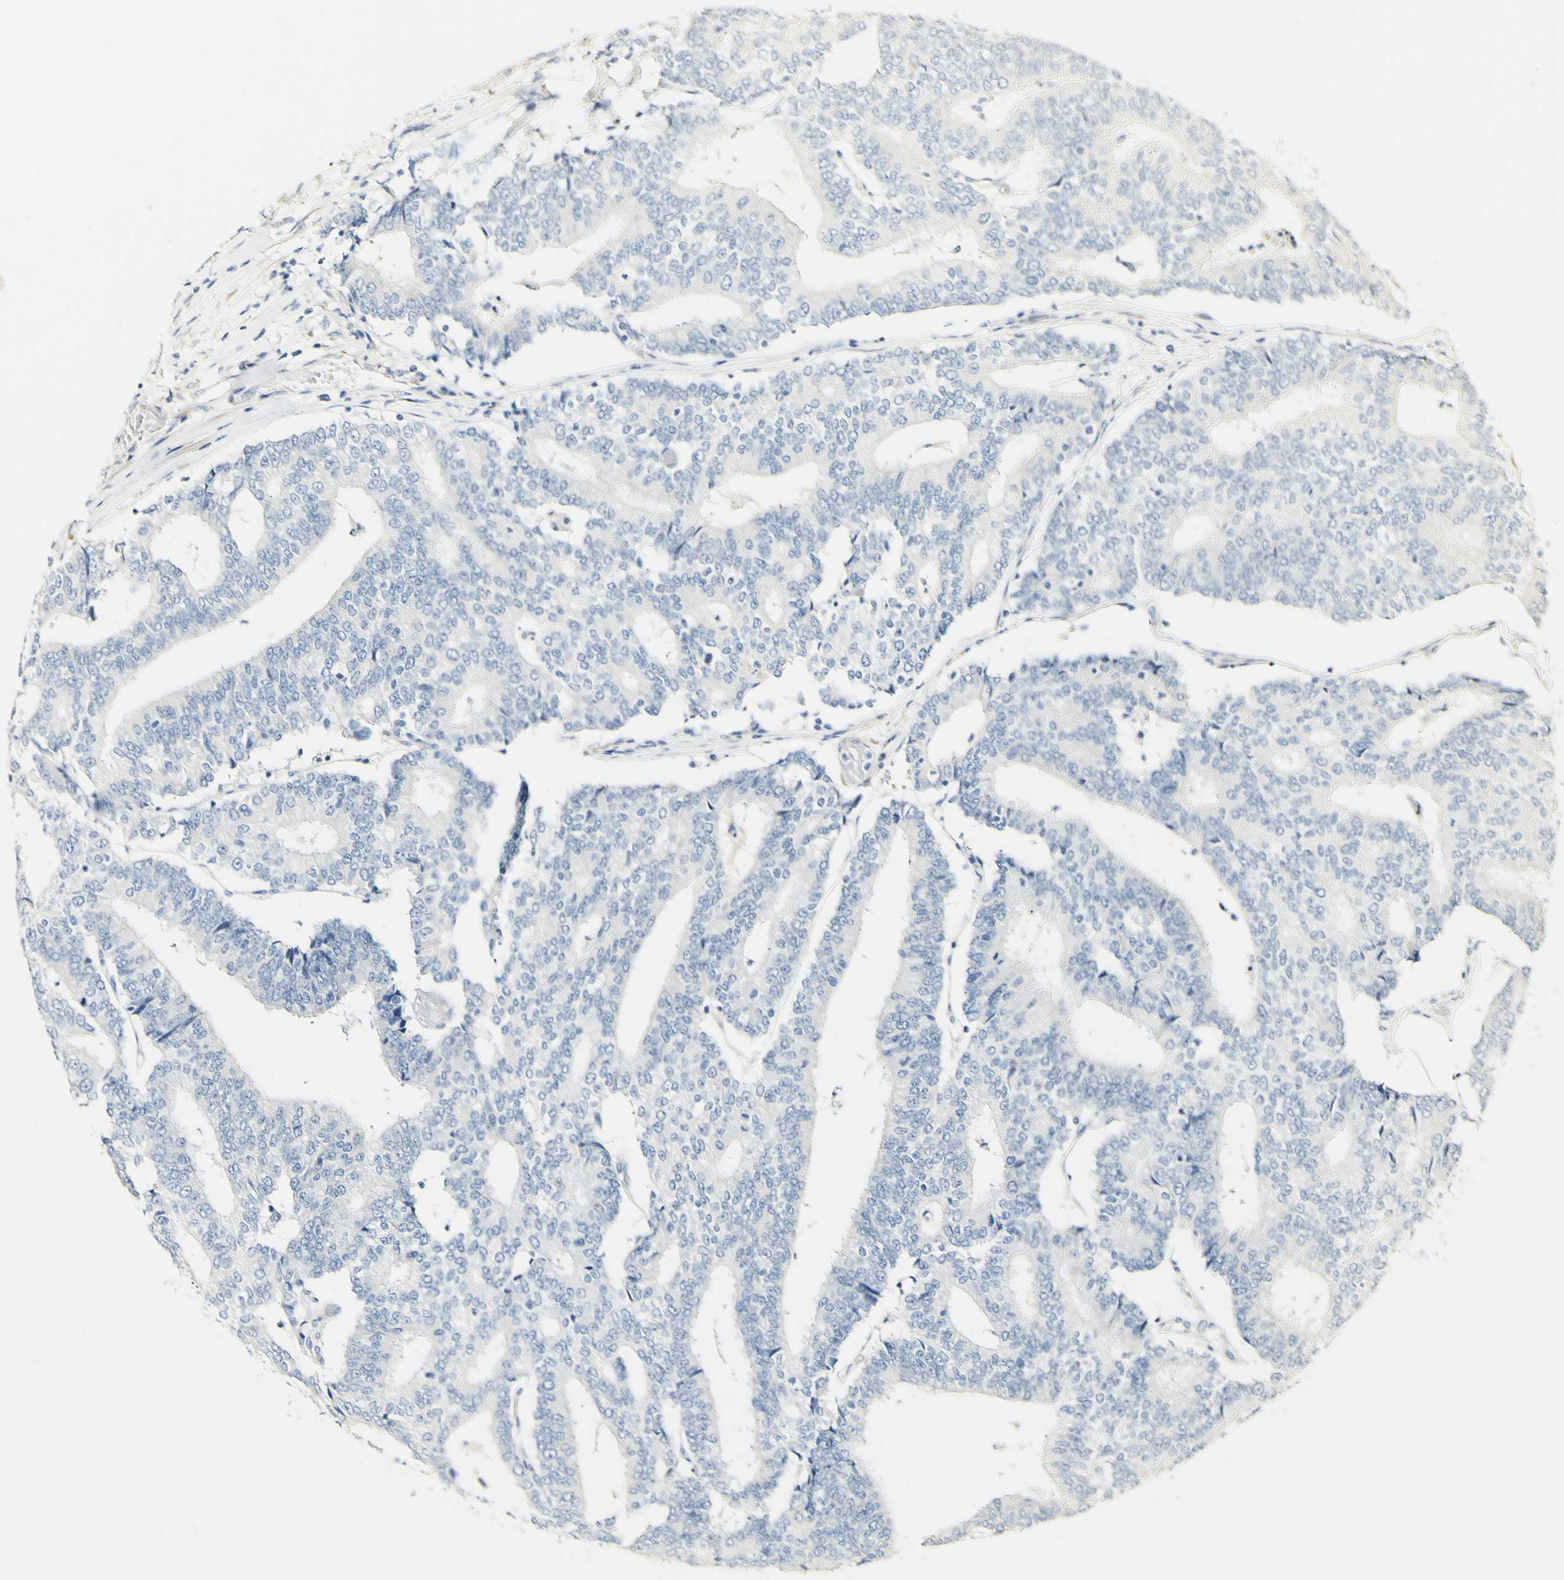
{"staining": {"intensity": "negative", "quantity": "none", "location": "none"}, "tissue": "prostate cancer", "cell_type": "Tumor cells", "image_type": "cancer", "snomed": [{"axis": "morphology", "description": "Normal tissue, NOS"}, {"axis": "morphology", "description": "Adenocarcinoma, High grade"}, {"axis": "topography", "description": "Prostate"}, {"axis": "topography", "description": "Seminal veicle"}], "caption": "The immunohistochemistry (IHC) micrograph has no significant expression in tumor cells of prostate cancer (adenocarcinoma (high-grade)) tissue.", "gene": "FMO3", "patient": {"sex": "male", "age": 55}}